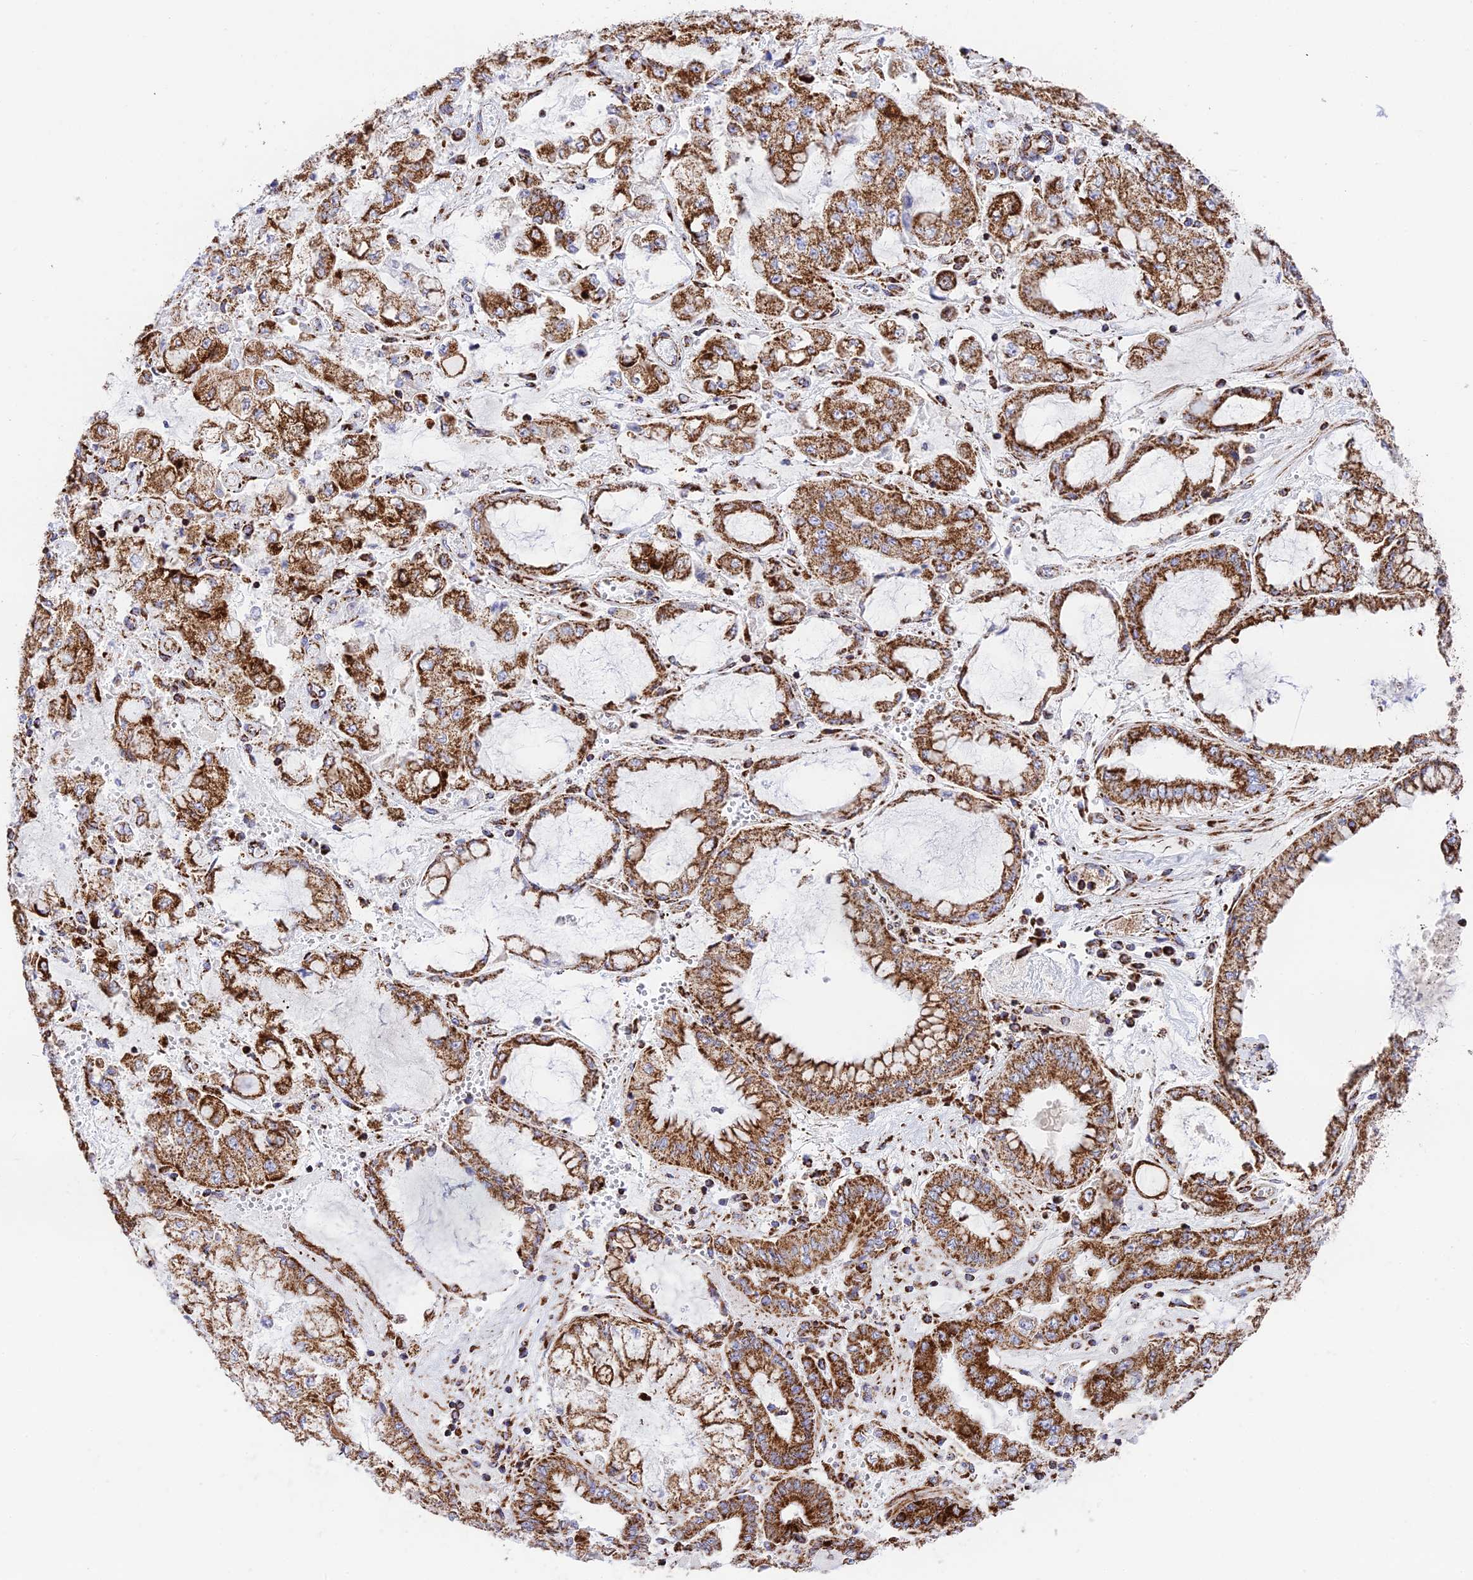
{"staining": {"intensity": "moderate", "quantity": ">75%", "location": "cytoplasmic/membranous"}, "tissue": "stomach cancer", "cell_type": "Tumor cells", "image_type": "cancer", "snomed": [{"axis": "morphology", "description": "Adenocarcinoma, NOS"}, {"axis": "topography", "description": "Stomach"}], "caption": "Stomach adenocarcinoma tissue demonstrates moderate cytoplasmic/membranous expression in approximately >75% of tumor cells", "gene": "CHCHD3", "patient": {"sex": "male", "age": 76}}